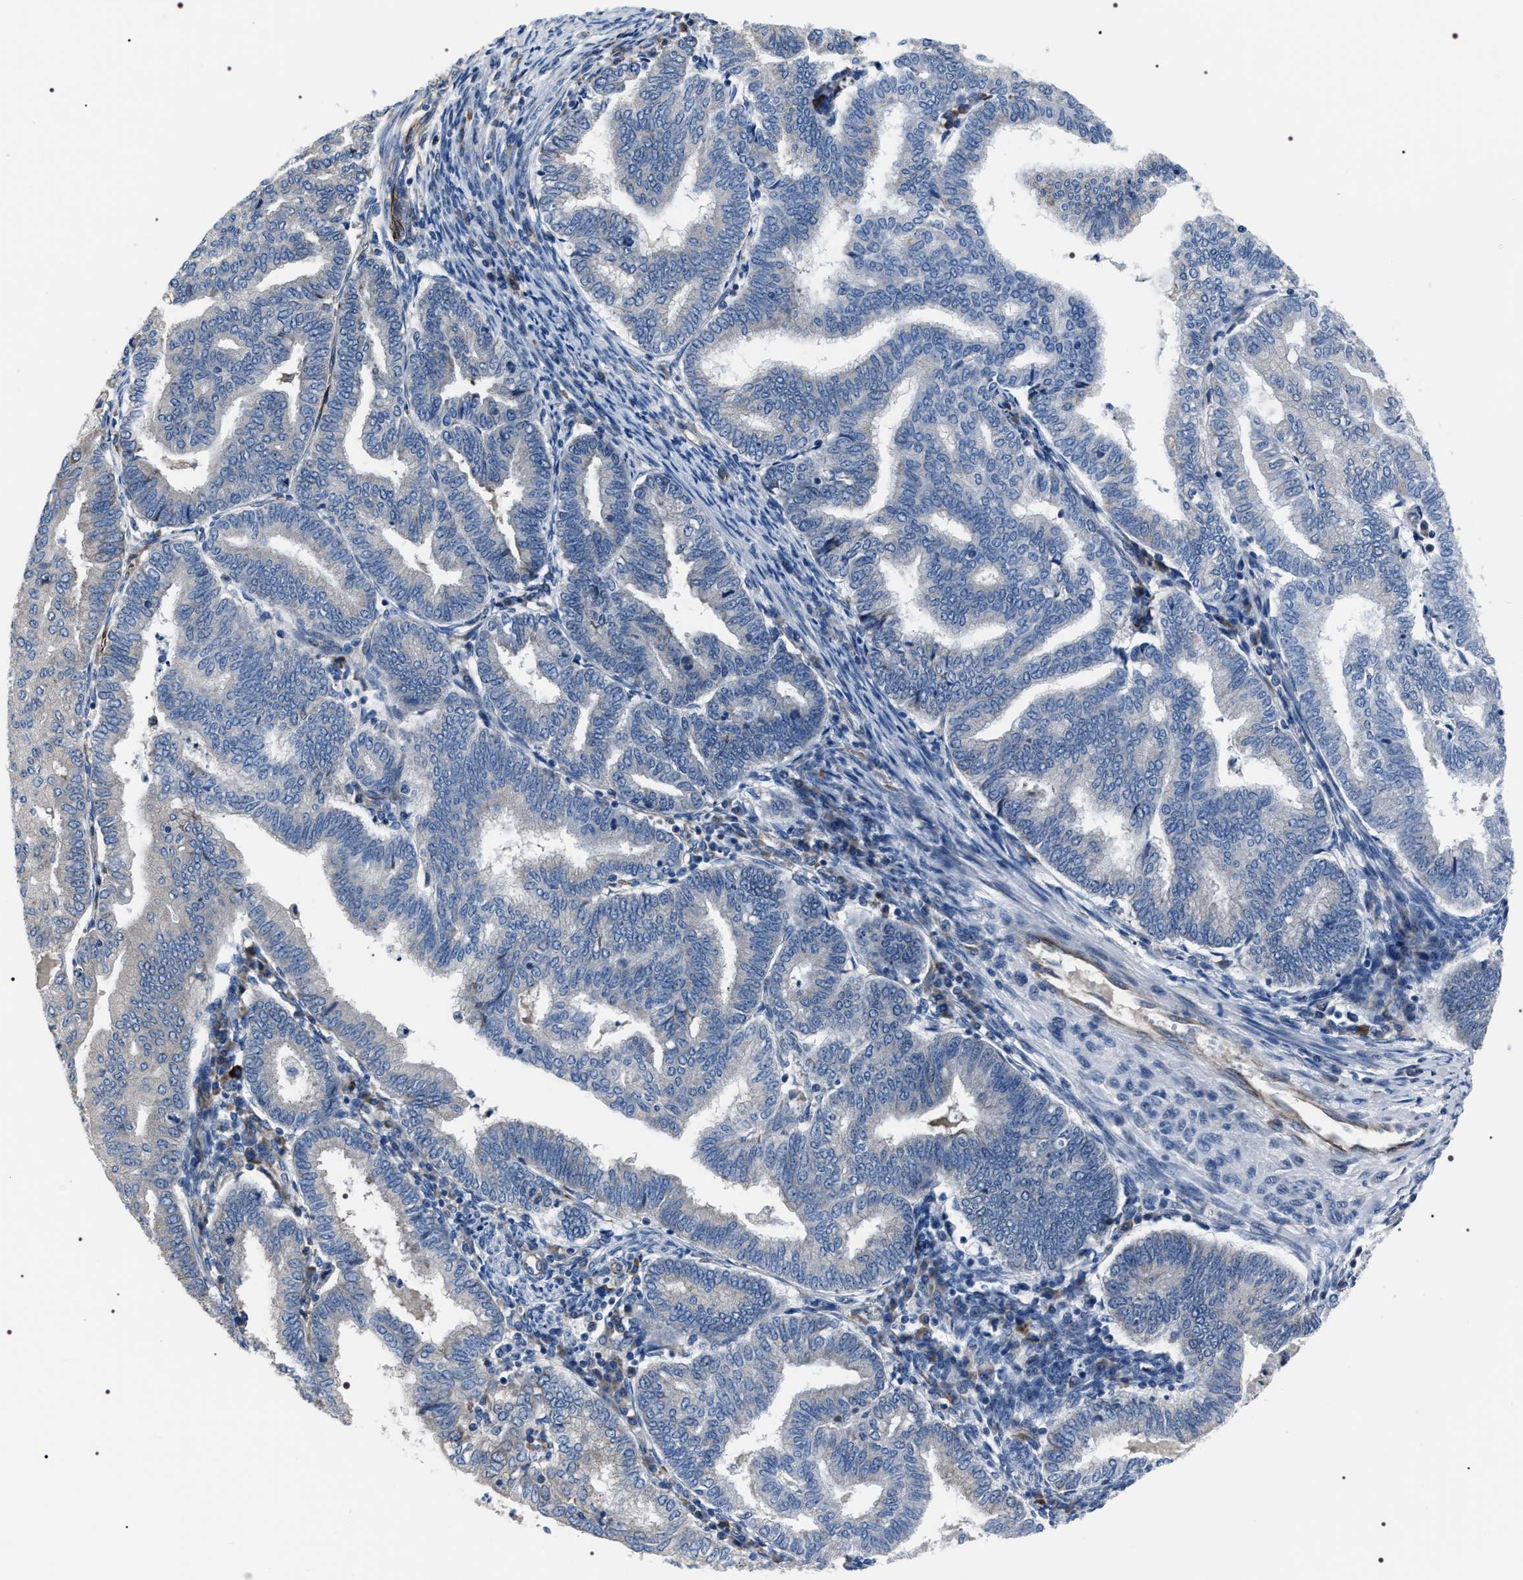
{"staining": {"intensity": "negative", "quantity": "none", "location": "none"}, "tissue": "endometrial cancer", "cell_type": "Tumor cells", "image_type": "cancer", "snomed": [{"axis": "morphology", "description": "Polyp, NOS"}, {"axis": "morphology", "description": "Adenocarcinoma, NOS"}, {"axis": "morphology", "description": "Adenoma, NOS"}, {"axis": "topography", "description": "Endometrium"}], "caption": "This is an immunohistochemistry photomicrograph of human endometrial adenocarcinoma. There is no staining in tumor cells.", "gene": "PKD1L1", "patient": {"sex": "female", "age": 79}}